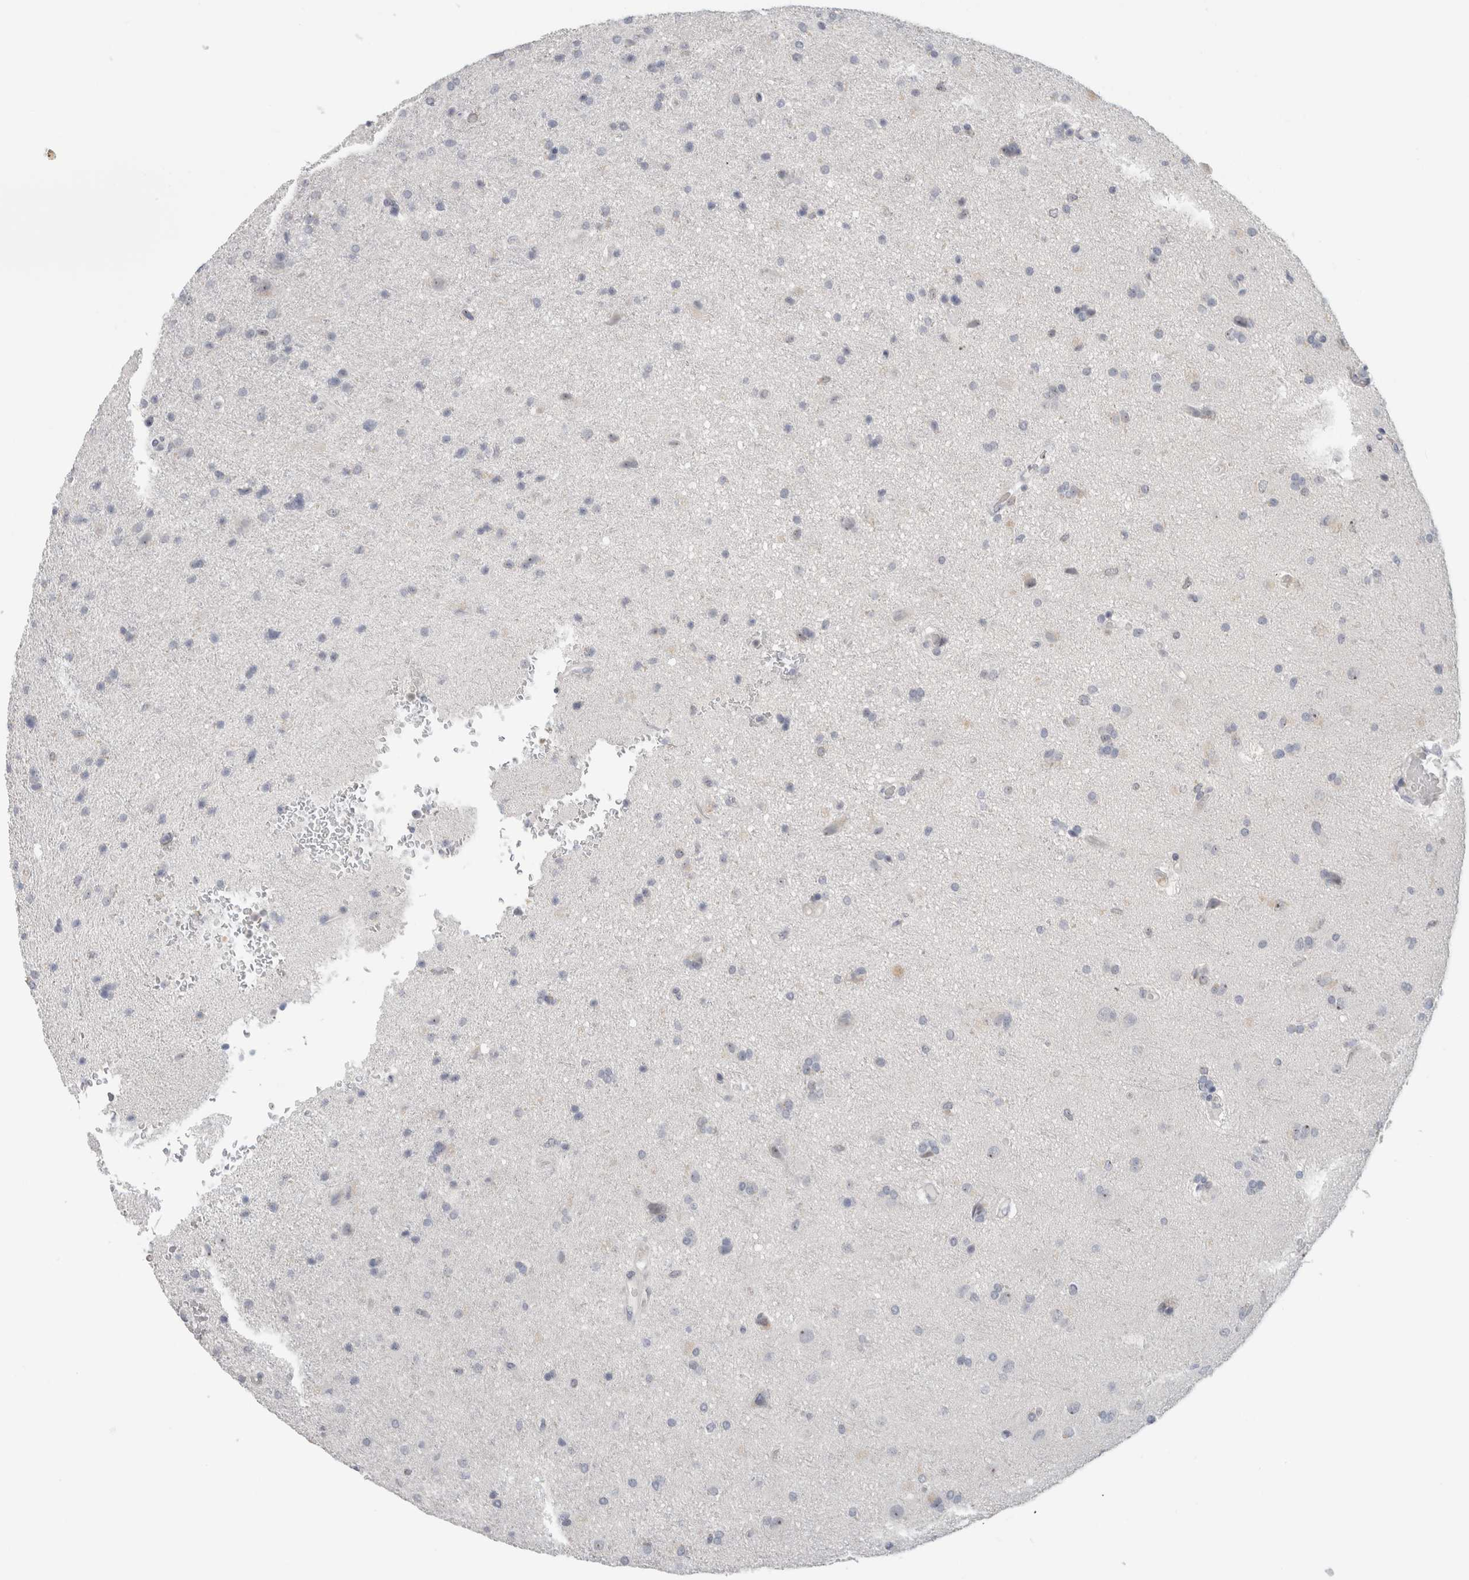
{"staining": {"intensity": "negative", "quantity": "none", "location": "none"}, "tissue": "glioma", "cell_type": "Tumor cells", "image_type": "cancer", "snomed": [{"axis": "morphology", "description": "Glioma, malignant, High grade"}, {"axis": "topography", "description": "Brain"}], "caption": "The image displays no staining of tumor cells in glioma. (DAB IHC, high magnification).", "gene": "FMR1NB", "patient": {"sex": "male", "age": 72}}